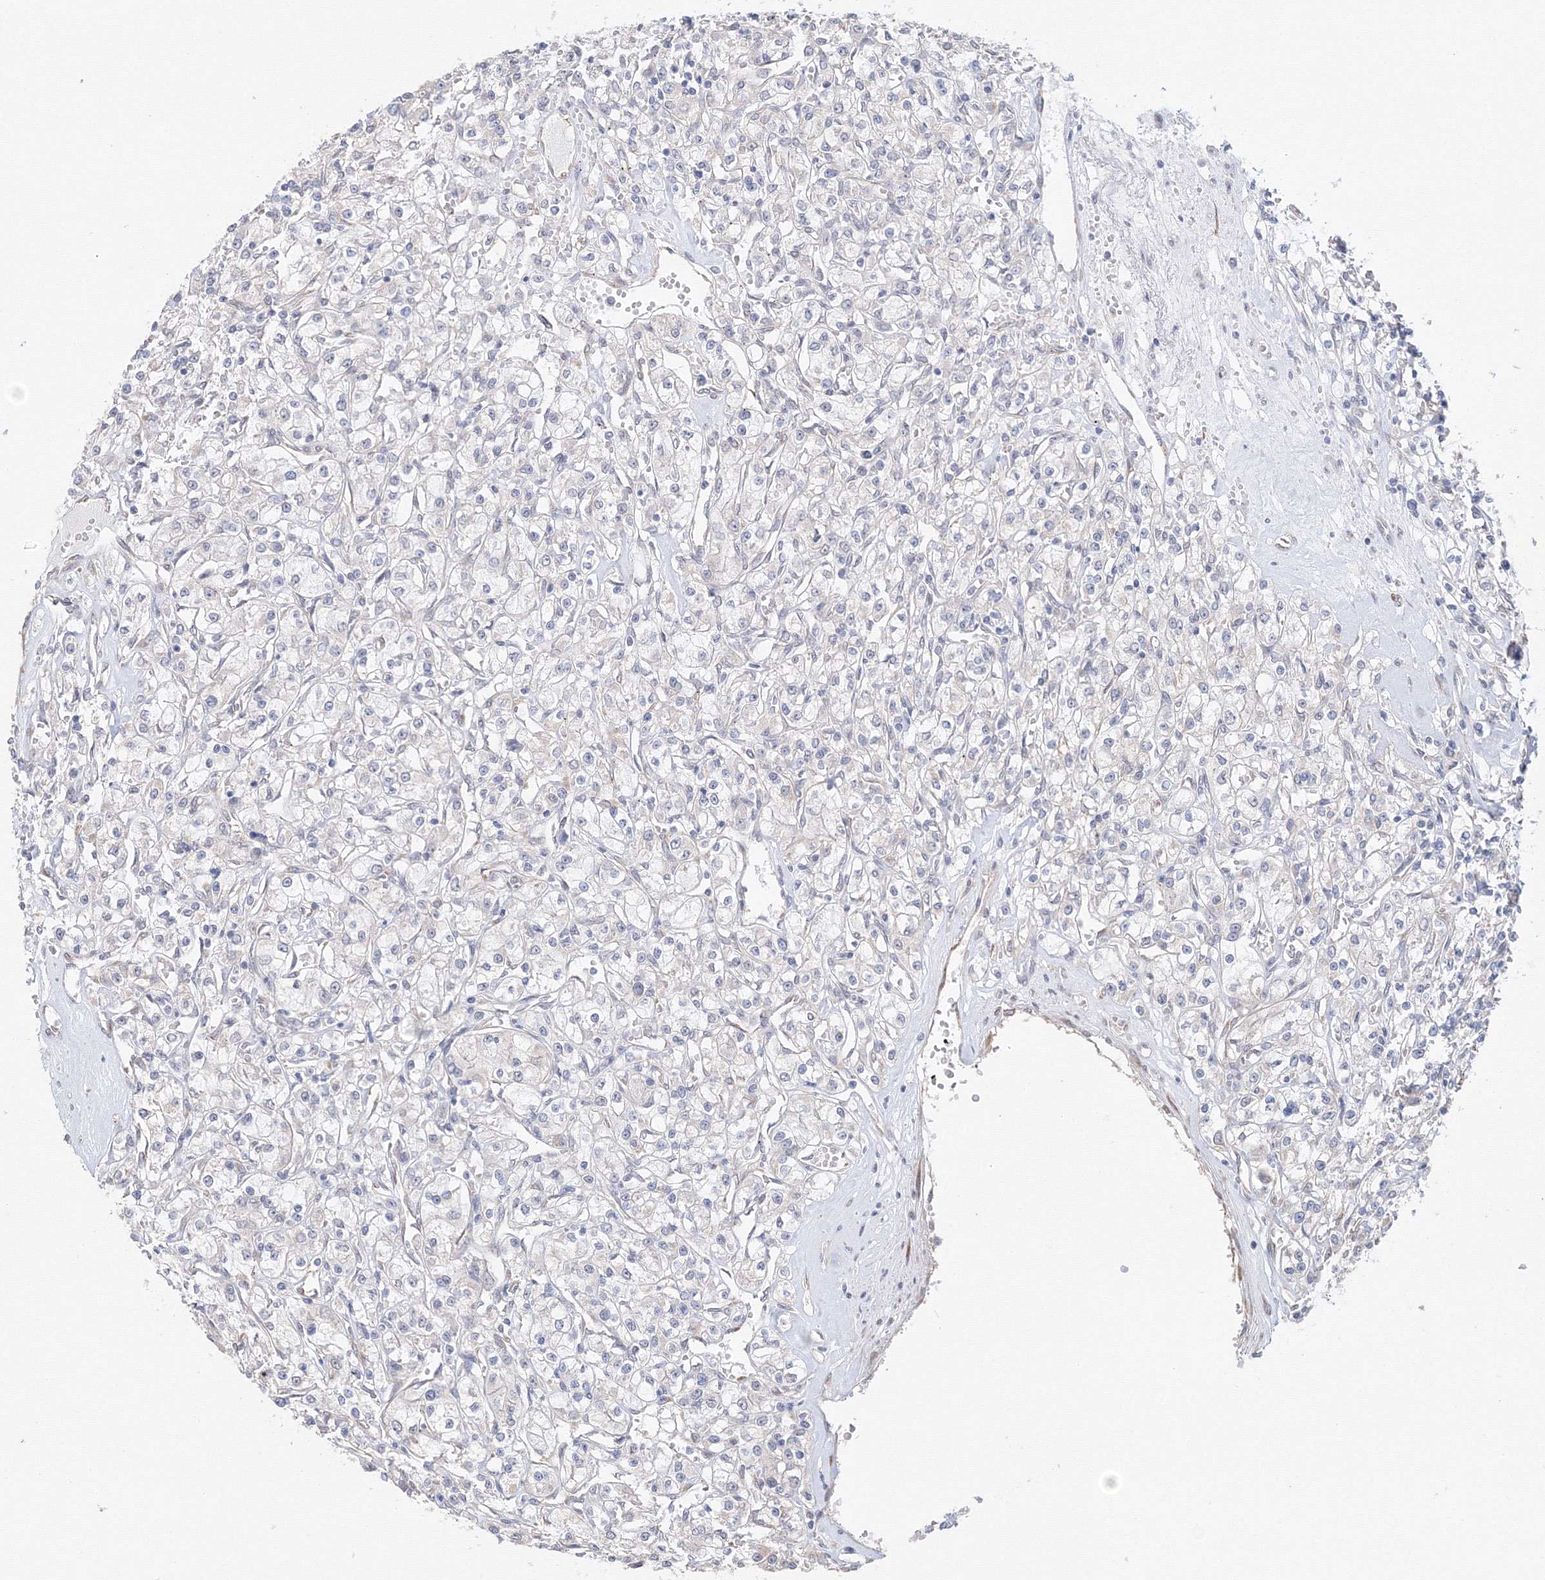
{"staining": {"intensity": "weak", "quantity": "<25%", "location": "cytoplasmic/membranous"}, "tissue": "renal cancer", "cell_type": "Tumor cells", "image_type": "cancer", "snomed": [{"axis": "morphology", "description": "Adenocarcinoma, NOS"}, {"axis": "topography", "description": "Kidney"}], "caption": "Tumor cells are negative for brown protein staining in renal adenocarcinoma.", "gene": "DHRS12", "patient": {"sex": "female", "age": 59}}